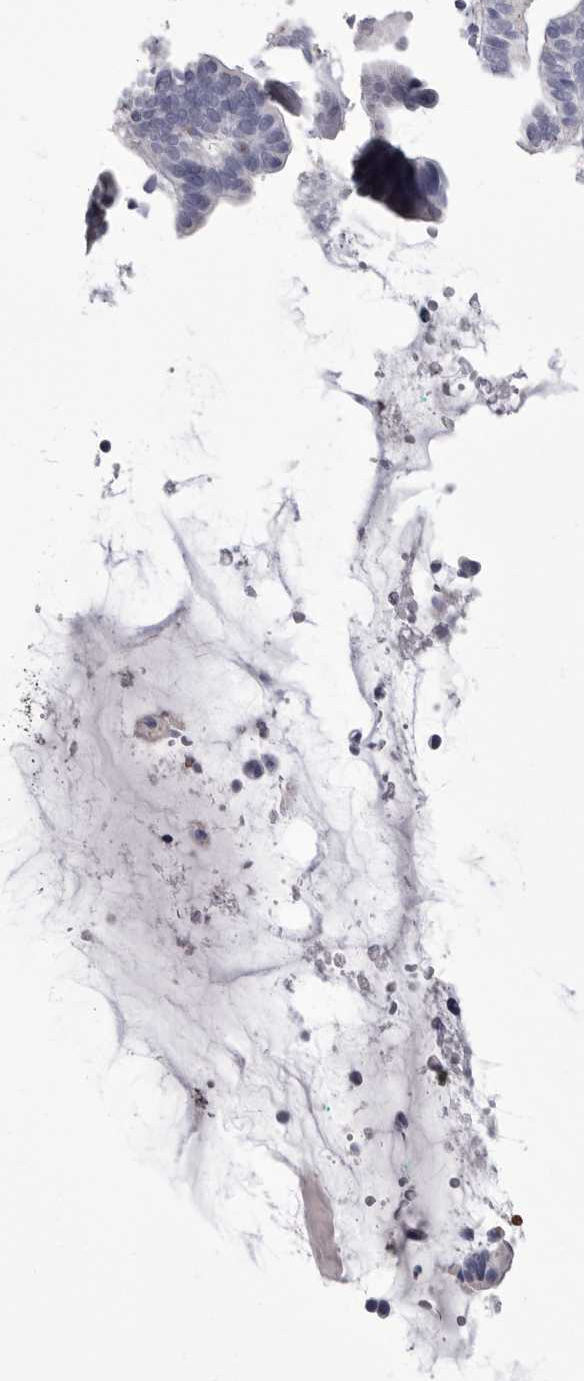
{"staining": {"intensity": "negative", "quantity": "none", "location": "none"}, "tissue": "ovarian cancer", "cell_type": "Tumor cells", "image_type": "cancer", "snomed": [{"axis": "morphology", "description": "Cystadenocarcinoma, serous, NOS"}, {"axis": "topography", "description": "Ovary"}], "caption": "IHC image of ovarian cancer (serous cystadenocarcinoma) stained for a protein (brown), which reveals no positivity in tumor cells.", "gene": "PSPN", "patient": {"sex": "female", "age": 56}}